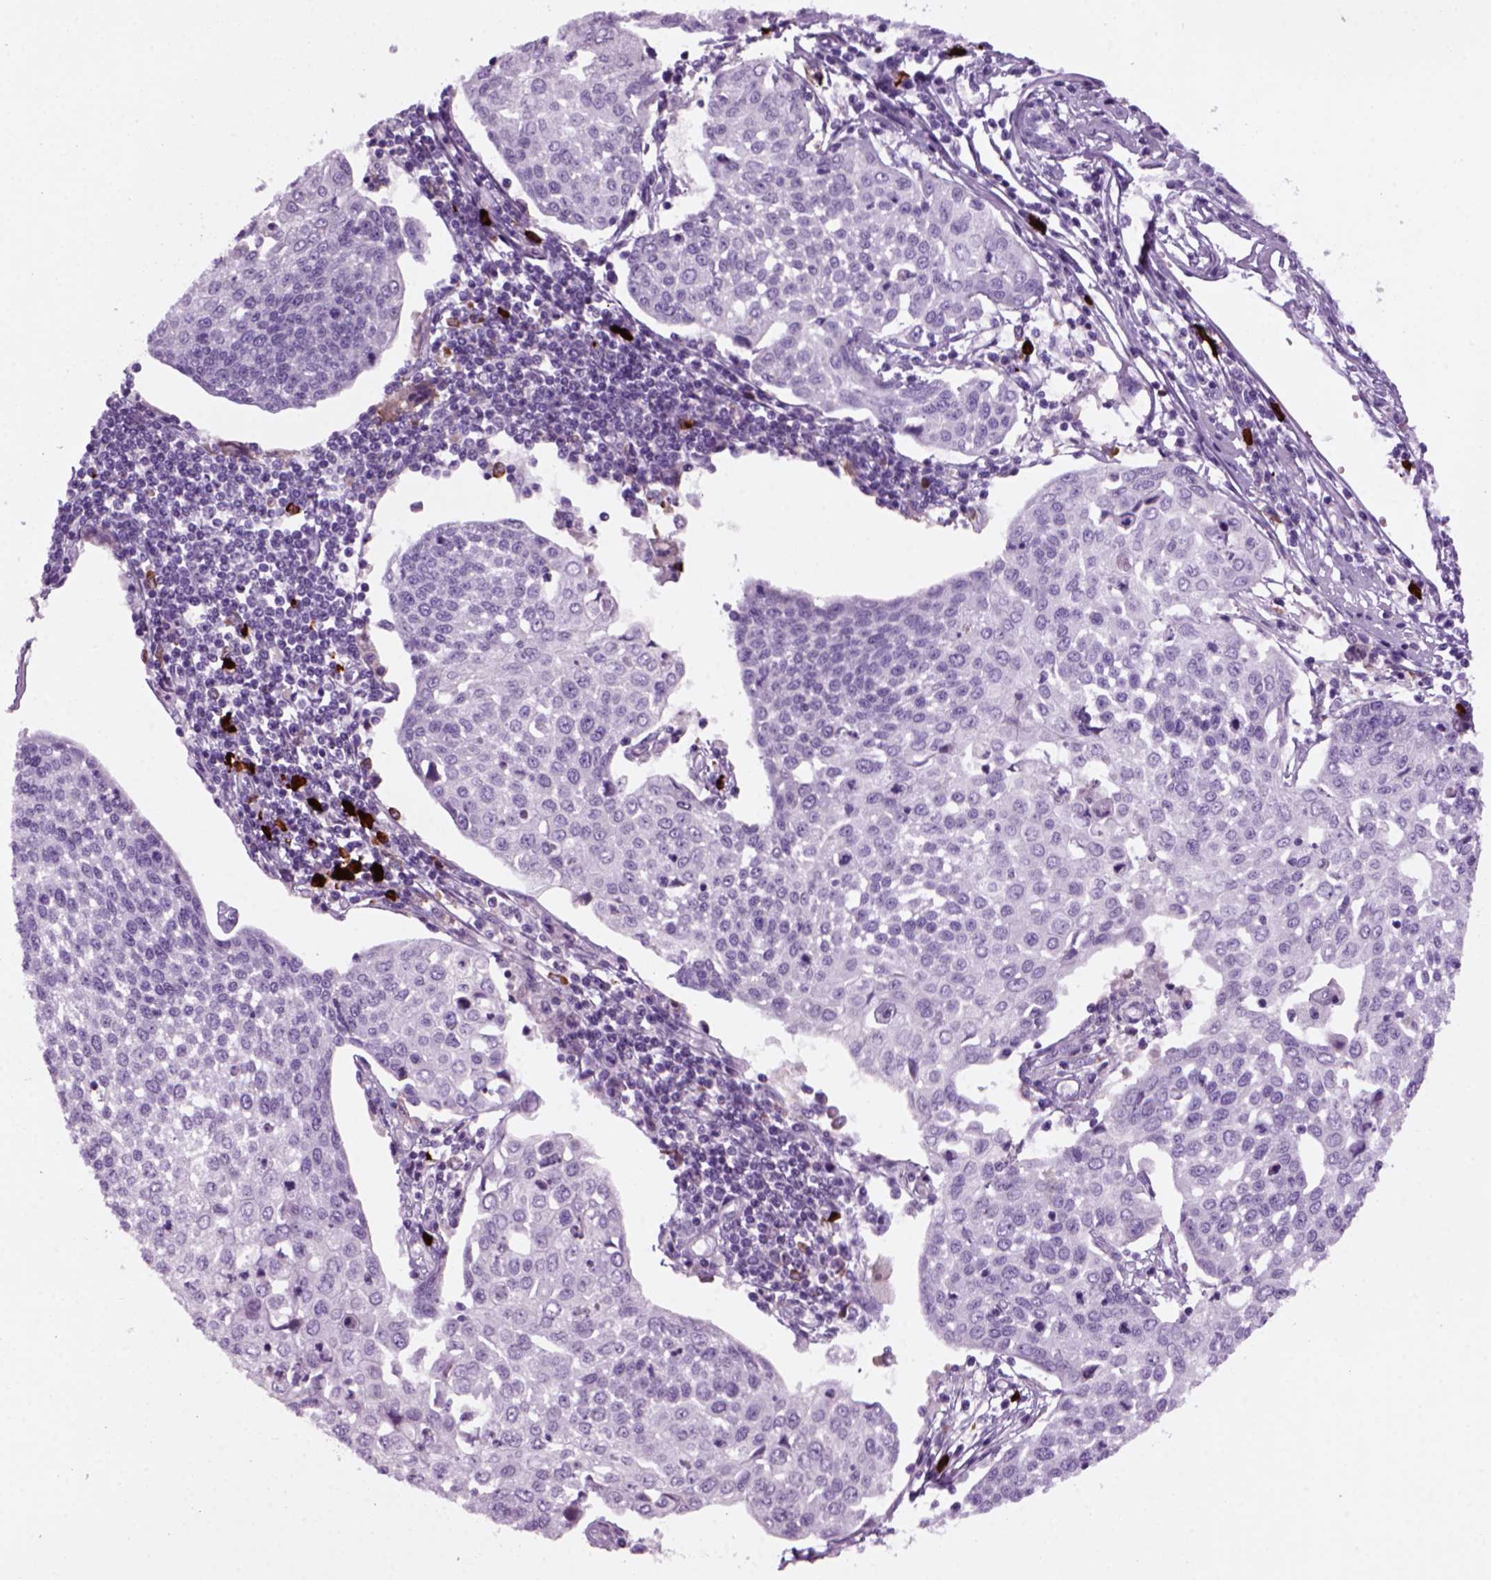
{"staining": {"intensity": "negative", "quantity": "none", "location": "none"}, "tissue": "cervical cancer", "cell_type": "Tumor cells", "image_type": "cancer", "snomed": [{"axis": "morphology", "description": "Squamous cell carcinoma, NOS"}, {"axis": "topography", "description": "Cervix"}], "caption": "Tumor cells are negative for protein expression in human cervical squamous cell carcinoma.", "gene": "MZB1", "patient": {"sex": "female", "age": 34}}